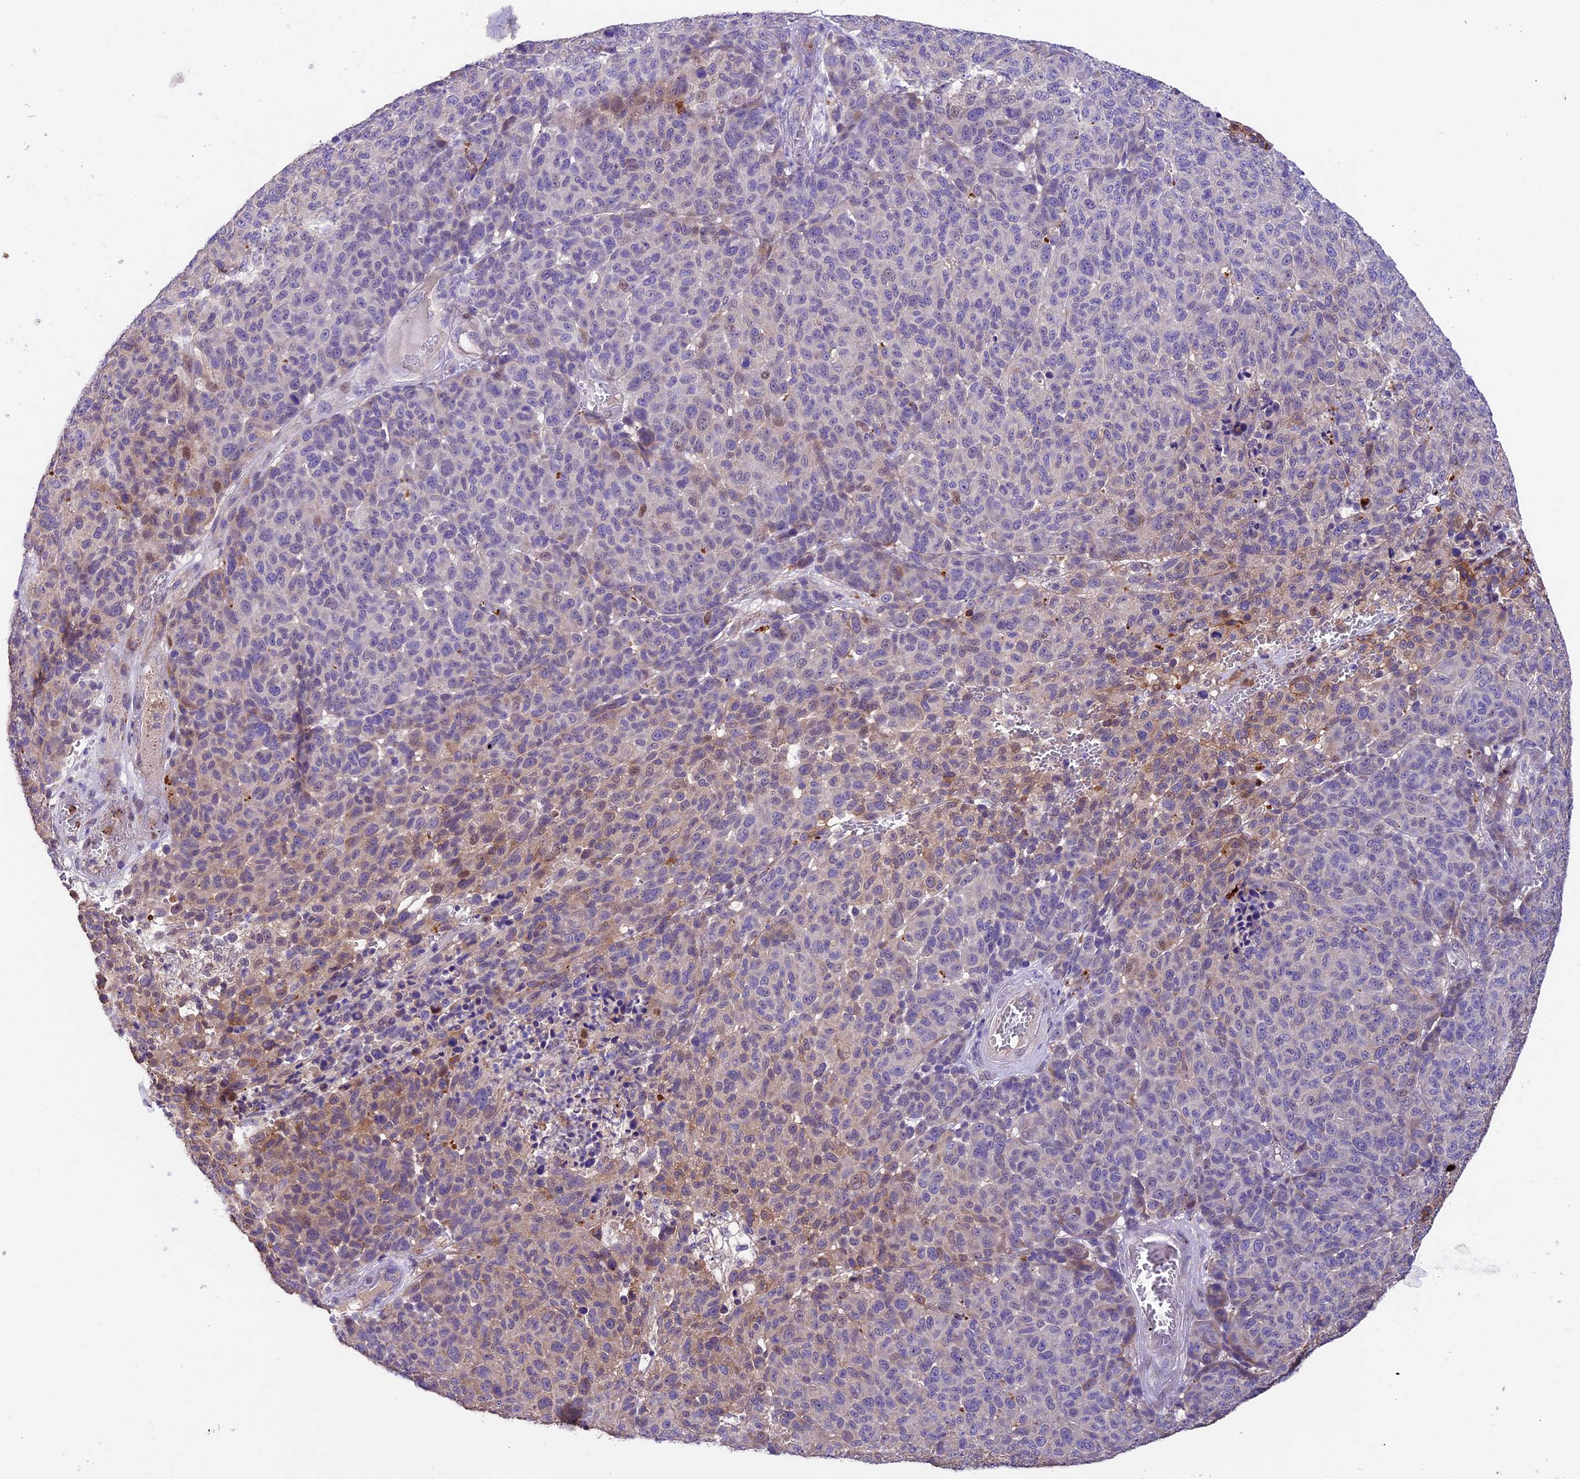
{"staining": {"intensity": "weak", "quantity": "<25%", "location": "cytoplasmic/membranous,nuclear"}, "tissue": "melanoma", "cell_type": "Tumor cells", "image_type": "cancer", "snomed": [{"axis": "morphology", "description": "Malignant melanoma, NOS"}, {"axis": "topography", "description": "Skin"}], "caption": "An immunohistochemistry (IHC) micrograph of malignant melanoma is shown. There is no staining in tumor cells of malignant melanoma. (Brightfield microscopy of DAB (3,3'-diaminobenzidine) IHC at high magnification).", "gene": "SBNO2", "patient": {"sex": "male", "age": 49}}